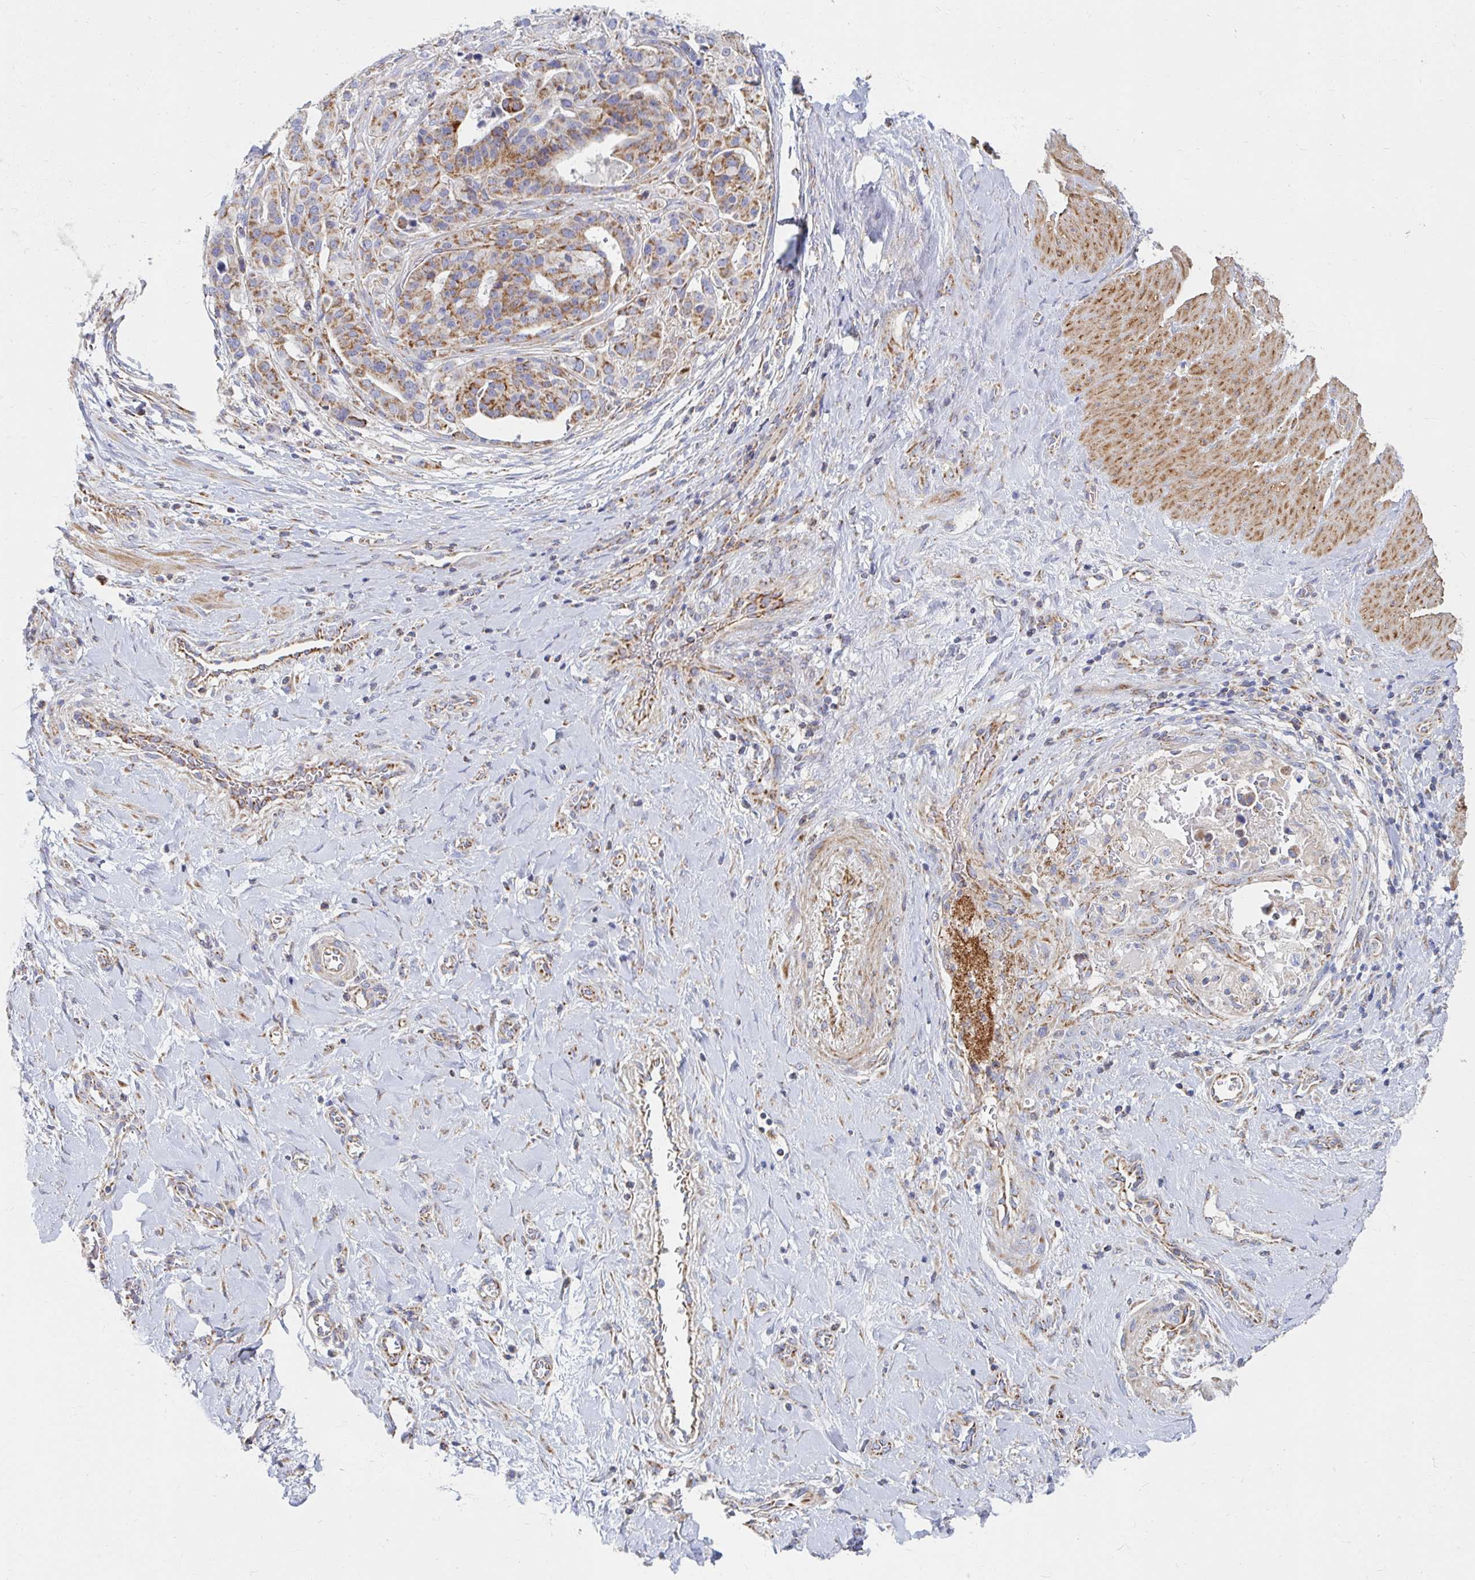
{"staining": {"intensity": "moderate", "quantity": ">75%", "location": "cytoplasmic/membranous"}, "tissue": "stomach cancer", "cell_type": "Tumor cells", "image_type": "cancer", "snomed": [{"axis": "morphology", "description": "Adenocarcinoma, NOS"}, {"axis": "topography", "description": "Stomach"}], "caption": "Protein expression analysis of human stomach adenocarcinoma reveals moderate cytoplasmic/membranous staining in about >75% of tumor cells. (Stains: DAB (3,3'-diaminobenzidine) in brown, nuclei in blue, Microscopy: brightfield microscopy at high magnification).", "gene": "MAVS", "patient": {"sex": "male", "age": 48}}